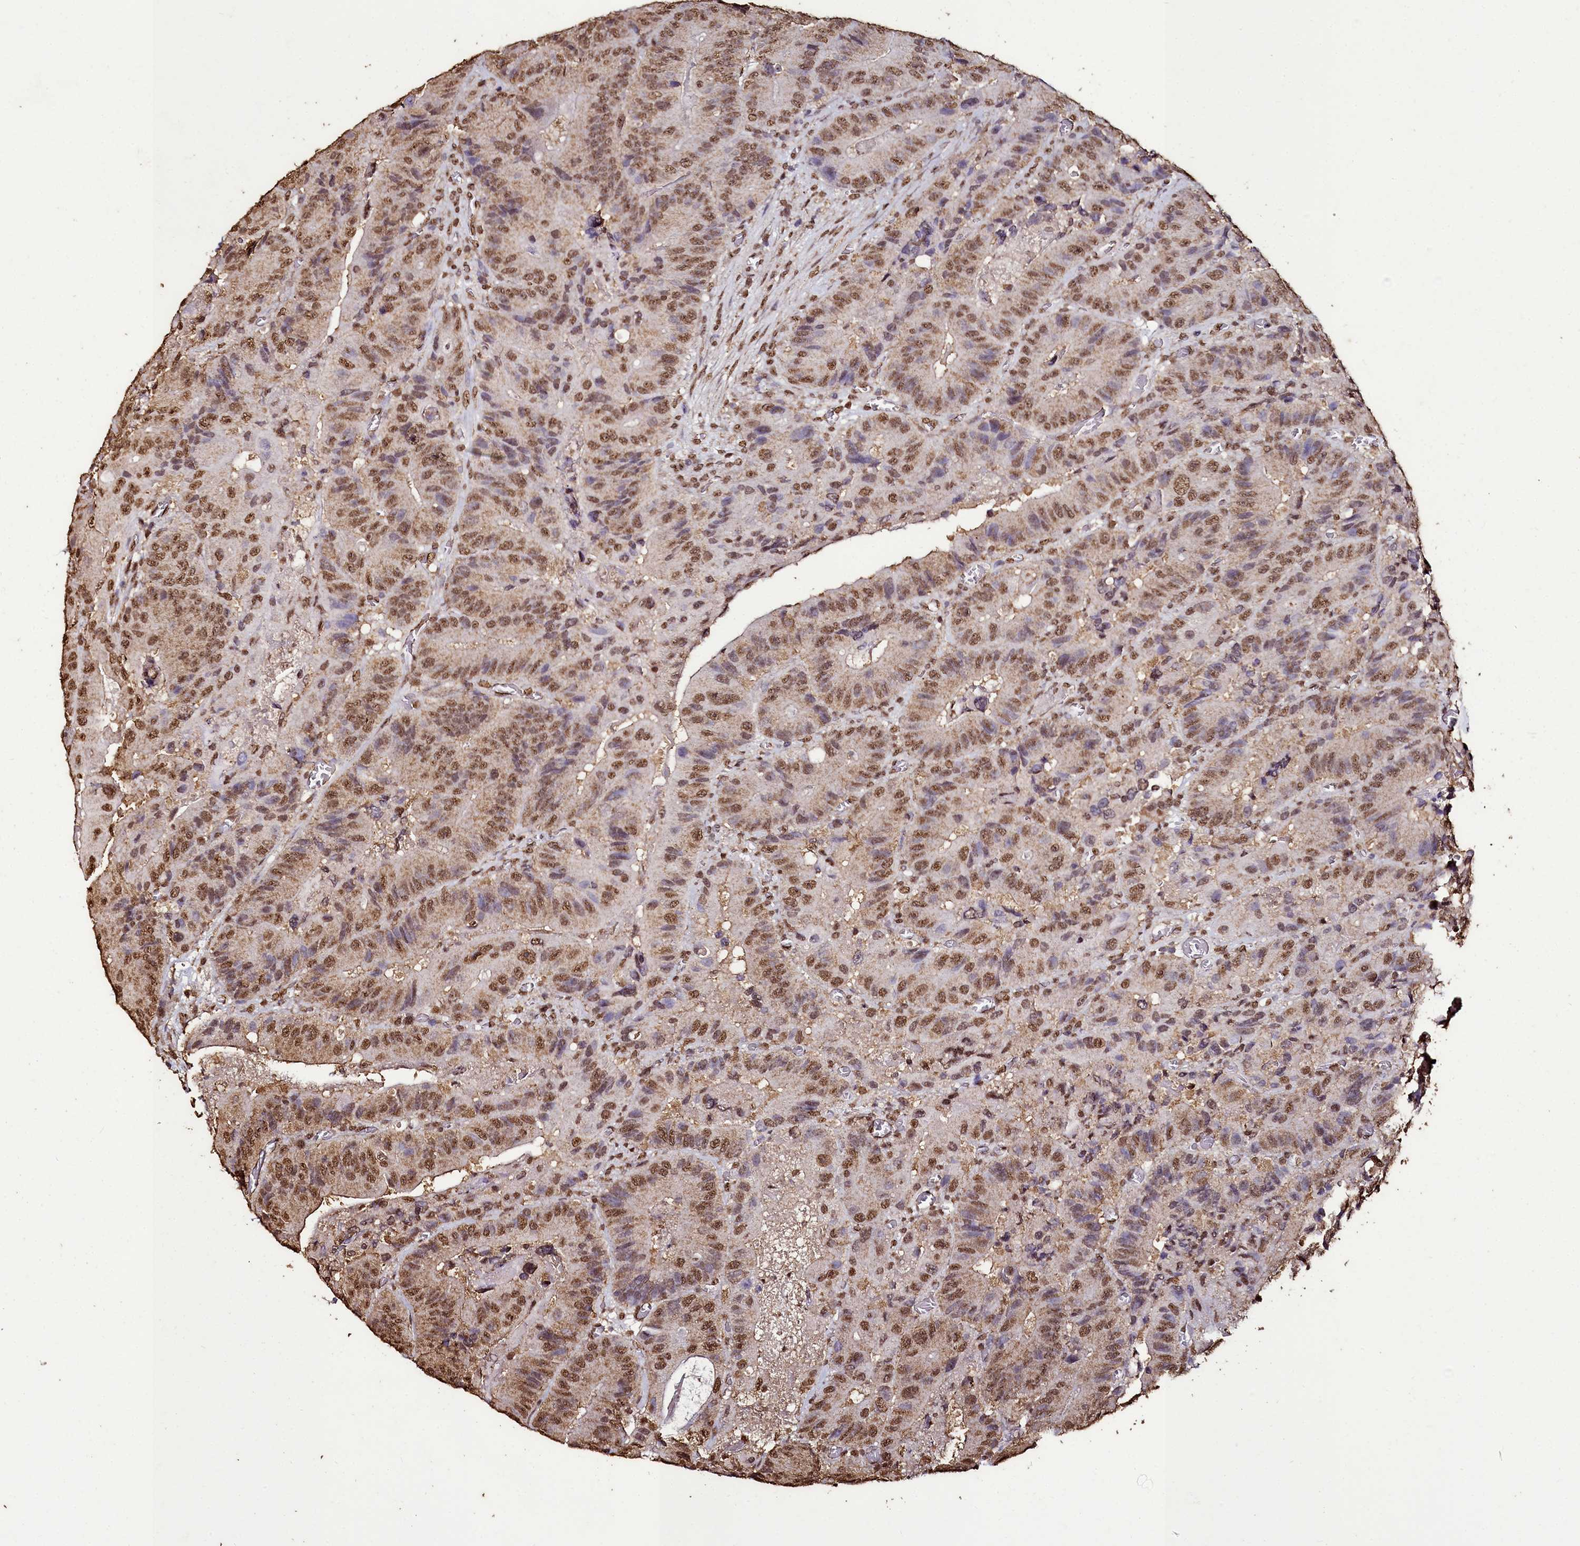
{"staining": {"intensity": "moderate", "quantity": ">75%", "location": "nuclear"}, "tissue": "colorectal cancer", "cell_type": "Tumor cells", "image_type": "cancer", "snomed": [{"axis": "morphology", "description": "Adenocarcinoma, NOS"}, {"axis": "topography", "description": "Colon"}], "caption": "Protein analysis of adenocarcinoma (colorectal) tissue demonstrates moderate nuclear positivity in approximately >75% of tumor cells.", "gene": "TRIP6", "patient": {"sex": "female", "age": 86}}